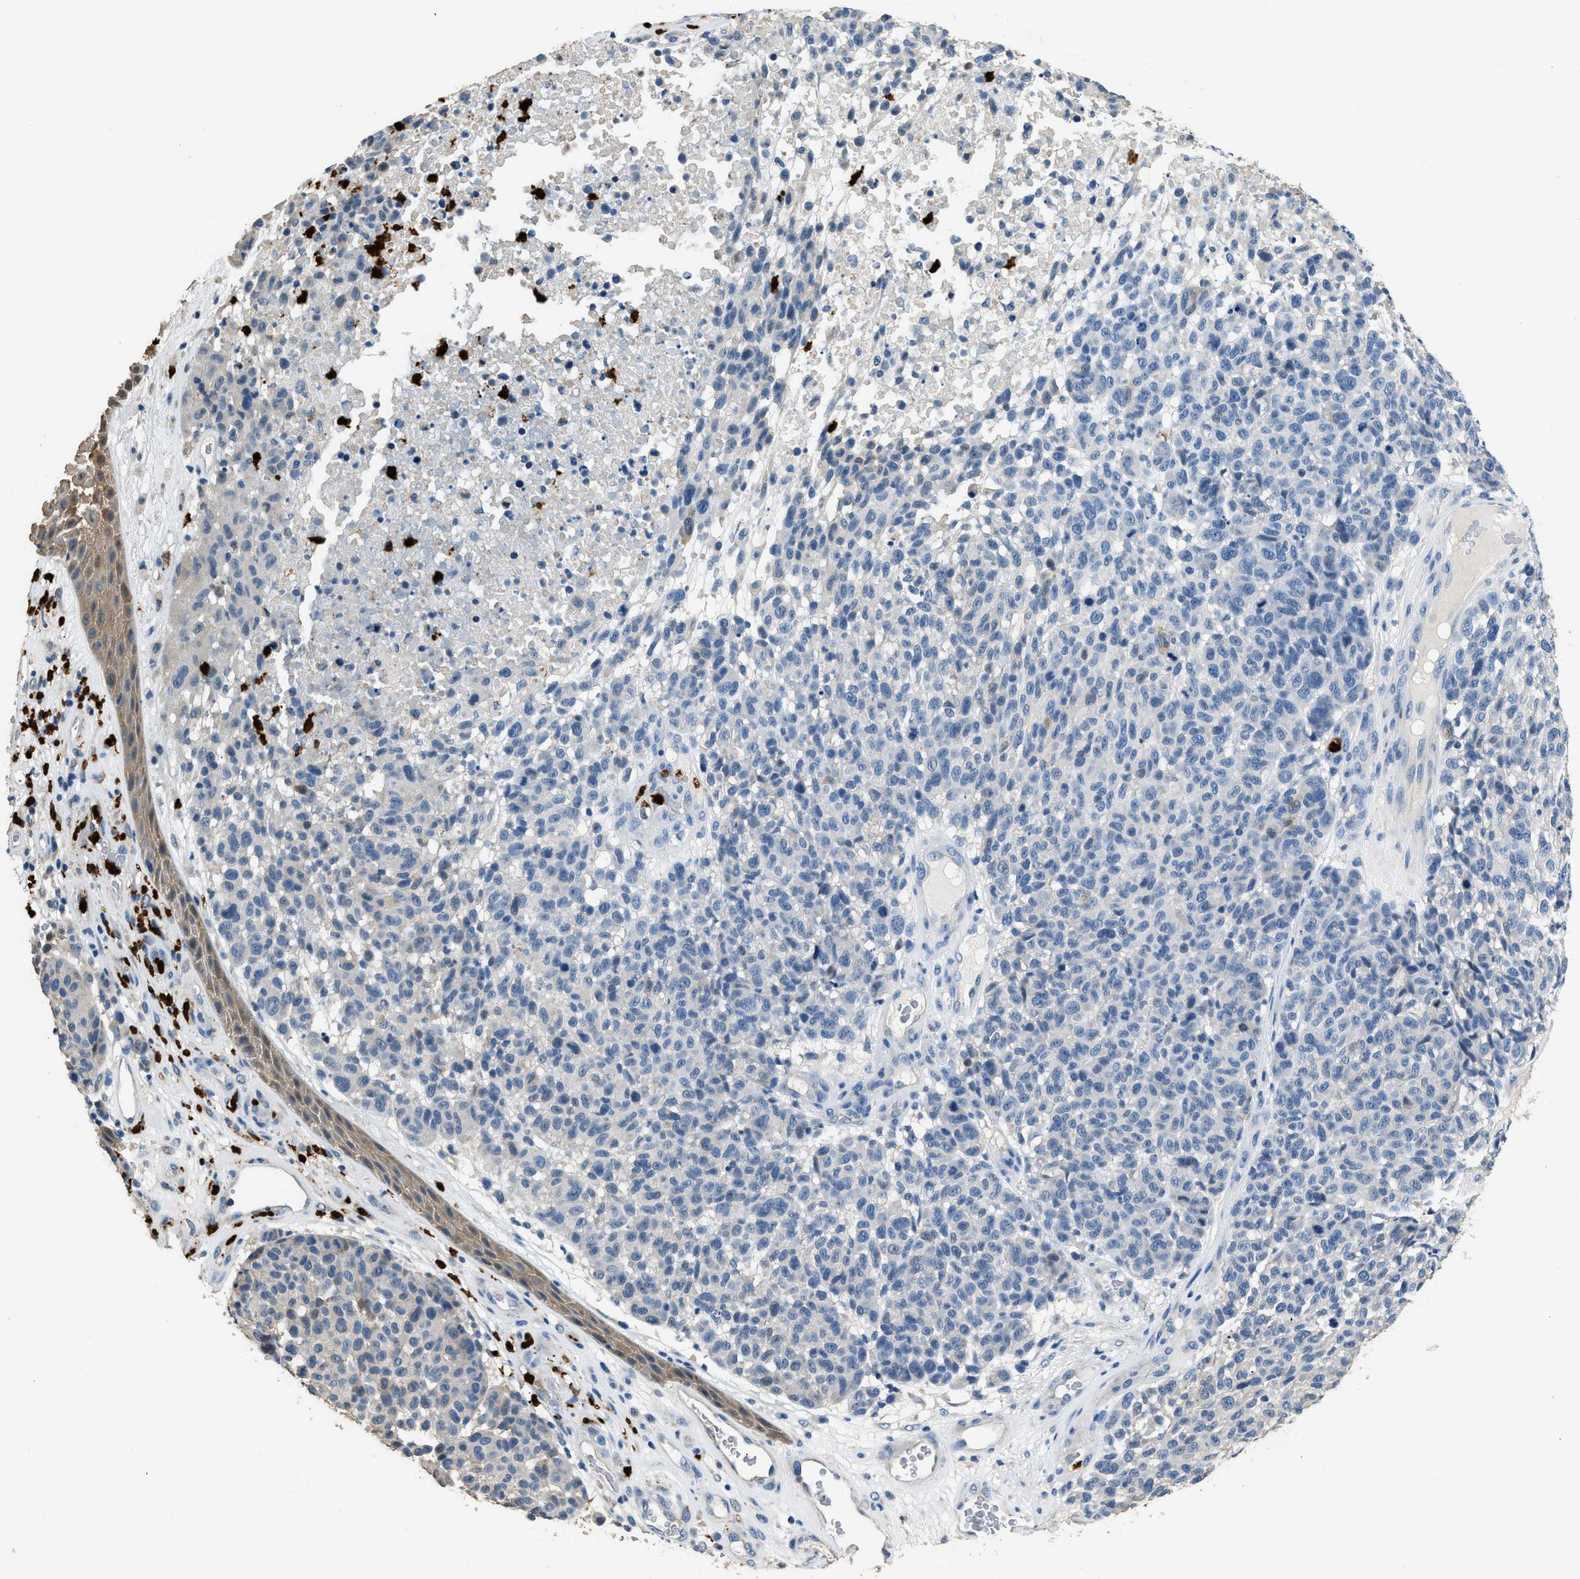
{"staining": {"intensity": "negative", "quantity": "none", "location": "none"}, "tissue": "melanoma", "cell_type": "Tumor cells", "image_type": "cancer", "snomed": [{"axis": "morphology", "description": "Malignant melanoma, NOS"}, {"axis": "topography", "description": "Skin"}], "caption": "Human melanoma stained for a protein using immunohistochemistry displays no positivity in tumor cells.", "gene": "ANXA3", "patient": {"sex": "male", "age": 59}}